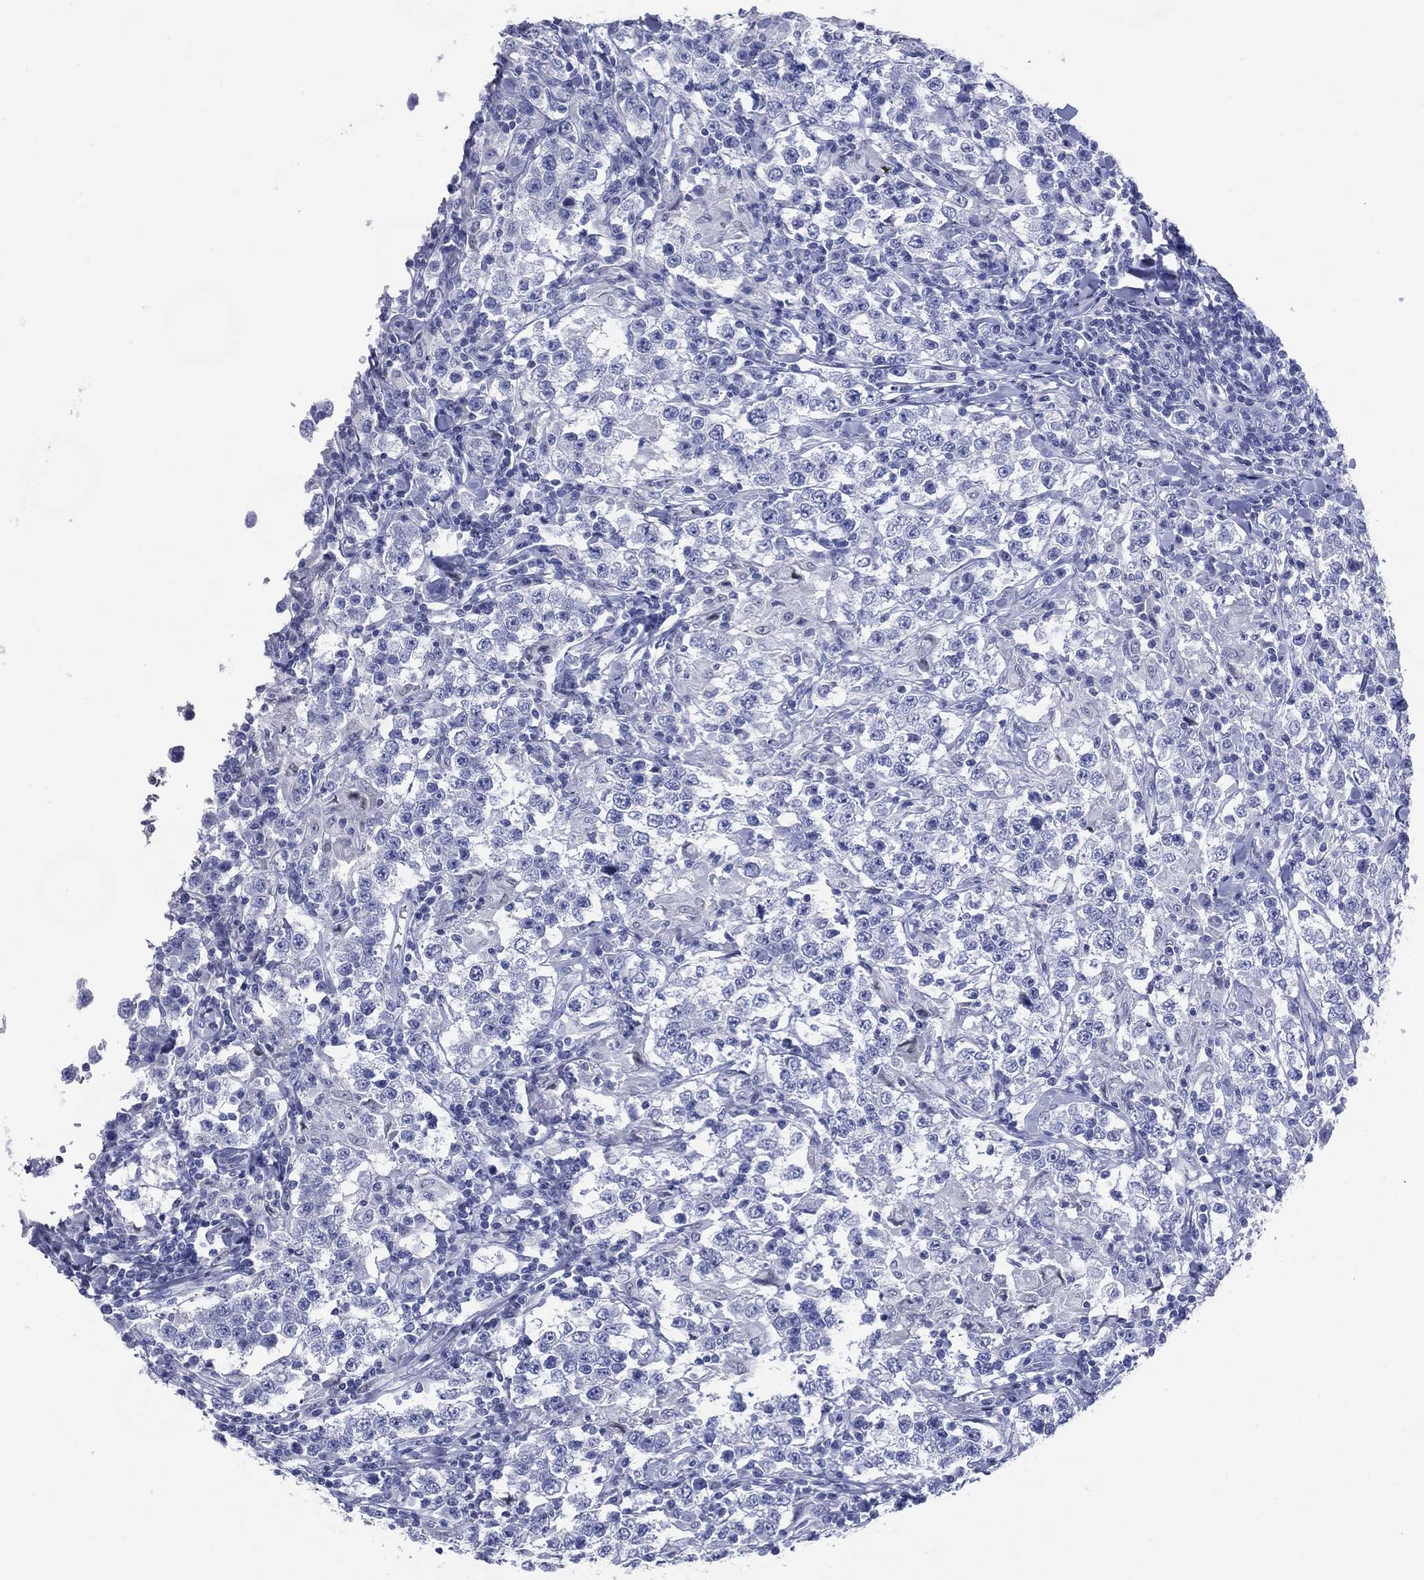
{"staining": {"intensity": "negative", "quantity": "none", "location": "none"}, "tissue": "testis cancer", "cell_type": "Tumor cells", "image_type": "cancer", "snomed": [{"axis": "morphology", "description": "Seminoma, NOS"}, {"axis": "morphology", "description": "Carcinoma, Embryonal, NOS"}, {"axis": "topography", "description": "Testis"}], "caption": "This is a micrograph of IHC staining of embryonal carcinoma (testis), which shows no staining in tumor cells.", "gene": "TMEM247", "patient": {"sex": "male", "age": 41}}